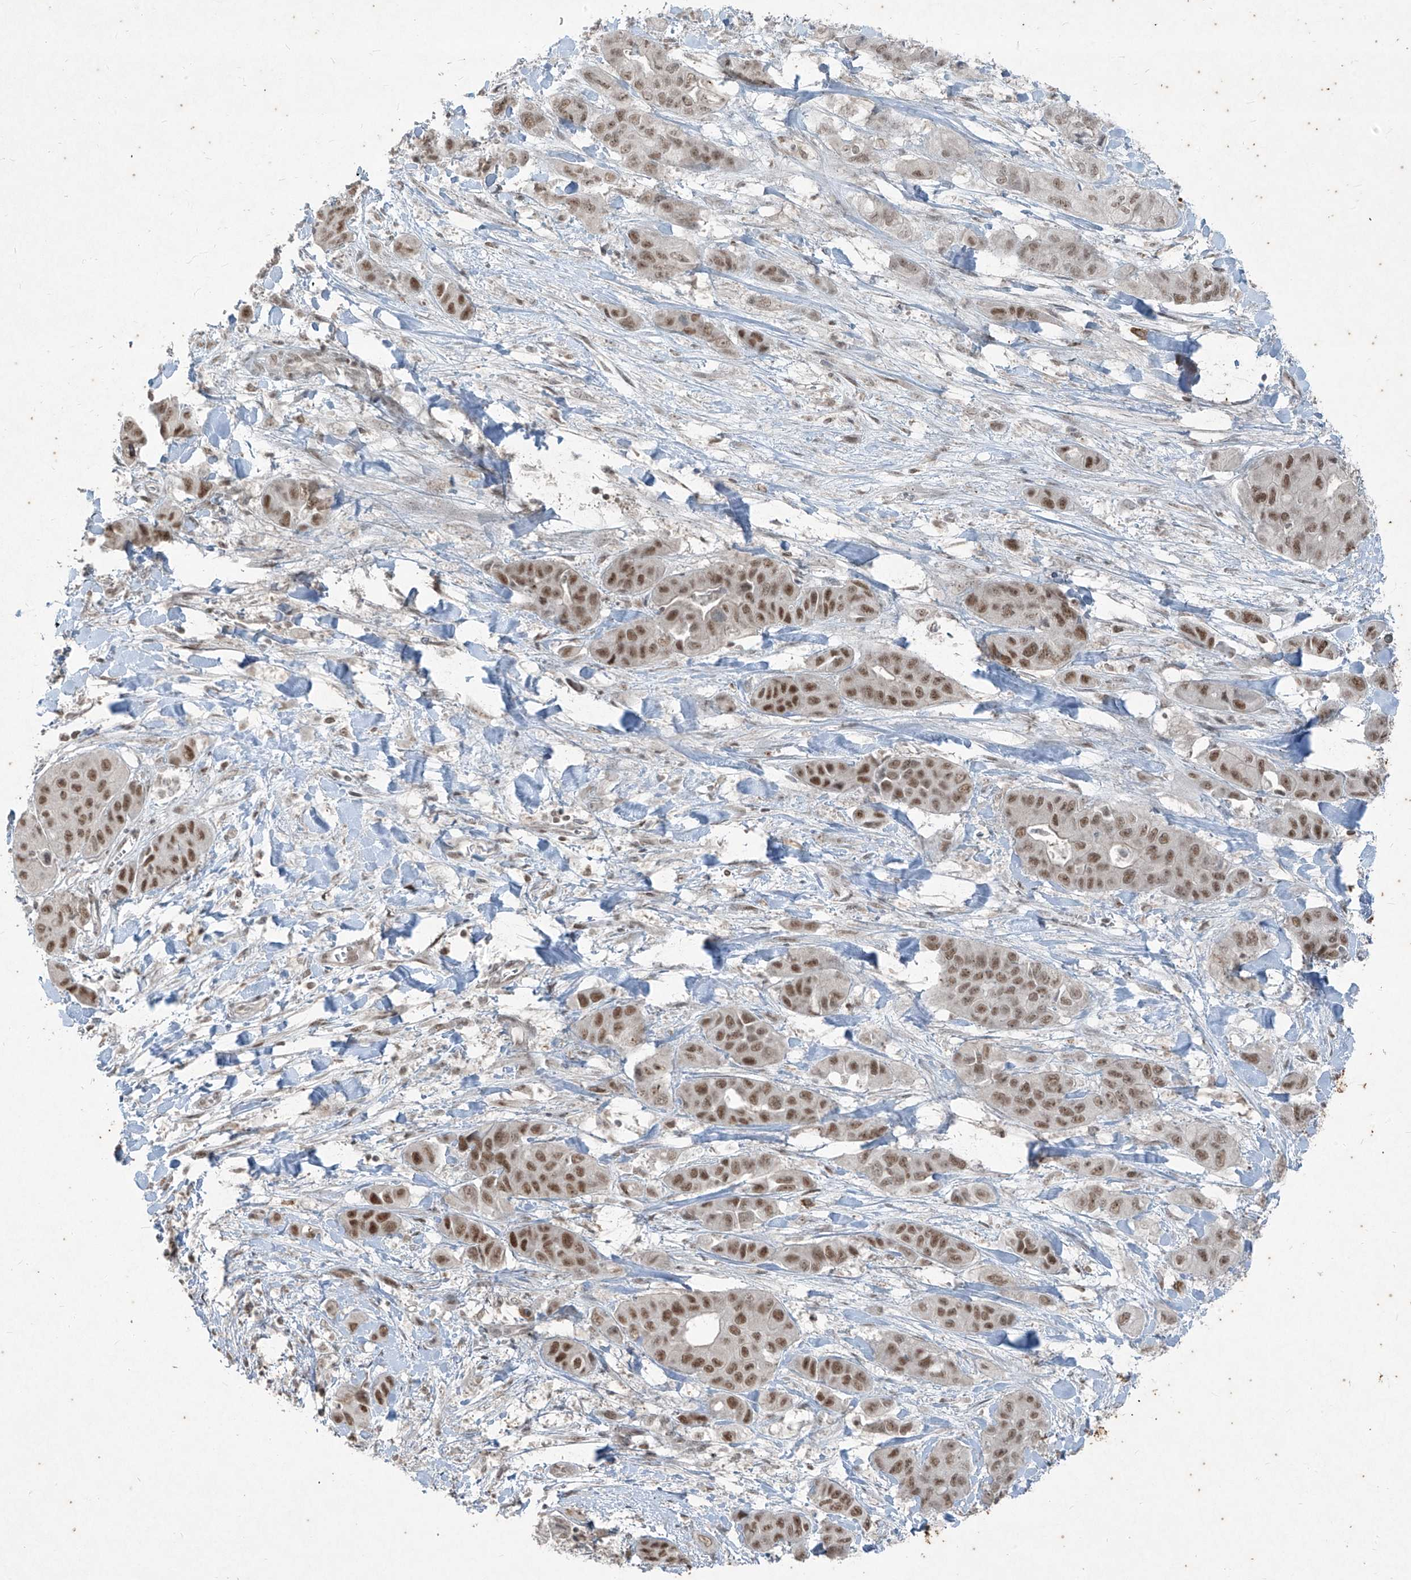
{"staining": {"intensity": "moderate", "quantity": ">75%", "location": "nuclear"}, "tissue": "liver cancer", "cell_type": "Tumor cells", "image_type": "cancer", "snomed": [{"axis": "morphology", "description": "Cholangiocarcinoma"}, {"axis": "topography", "description": "Liver"}], "caption": "Liver cholangiocarcinoma stained with a protein marker reveals moderate staining in tumor cells.", "gene": "ZNF354B", "patient": {"sex": "female", "age": 52}}